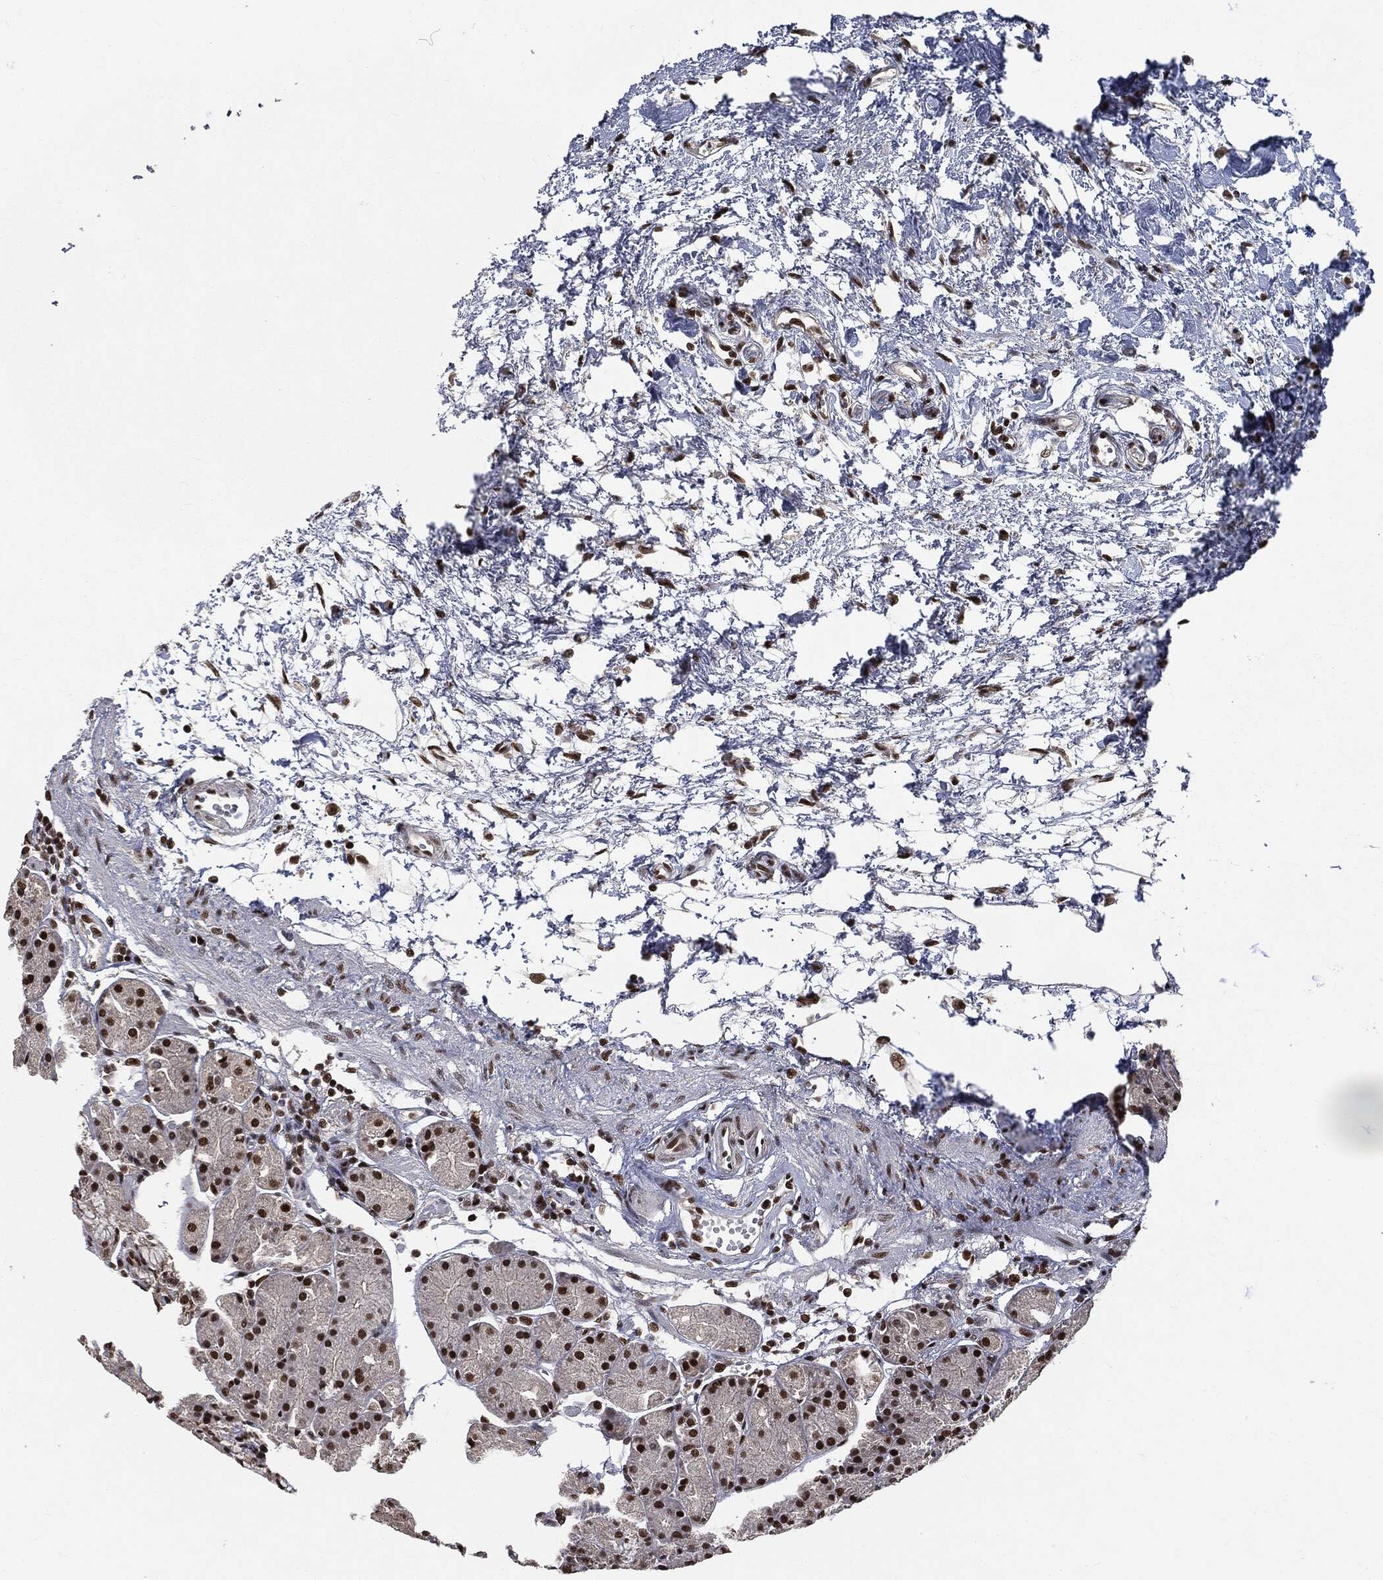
{"staining": {"intensity": "strong", "quantity": ">75%", "location": "nuclear"}, "tissue": "stomach", "cell_type": "Glandular cells", "image_type": "normal", "snomed": [{"axis": "morphology", "description": "Normal tissue, NOS"}, {"axis": "morphology", "description": "Adenocarcinoma, NOS"}, {"axis": "topography", "description": "Stomach"}], "caption": "This histopathology image exhibits IHC staining of normal human stomach, with high strong nuclear expression in approximately >75% of glandular cells.", "gene": "DPH2", "patient": {"sex": "female", "age": 81}}